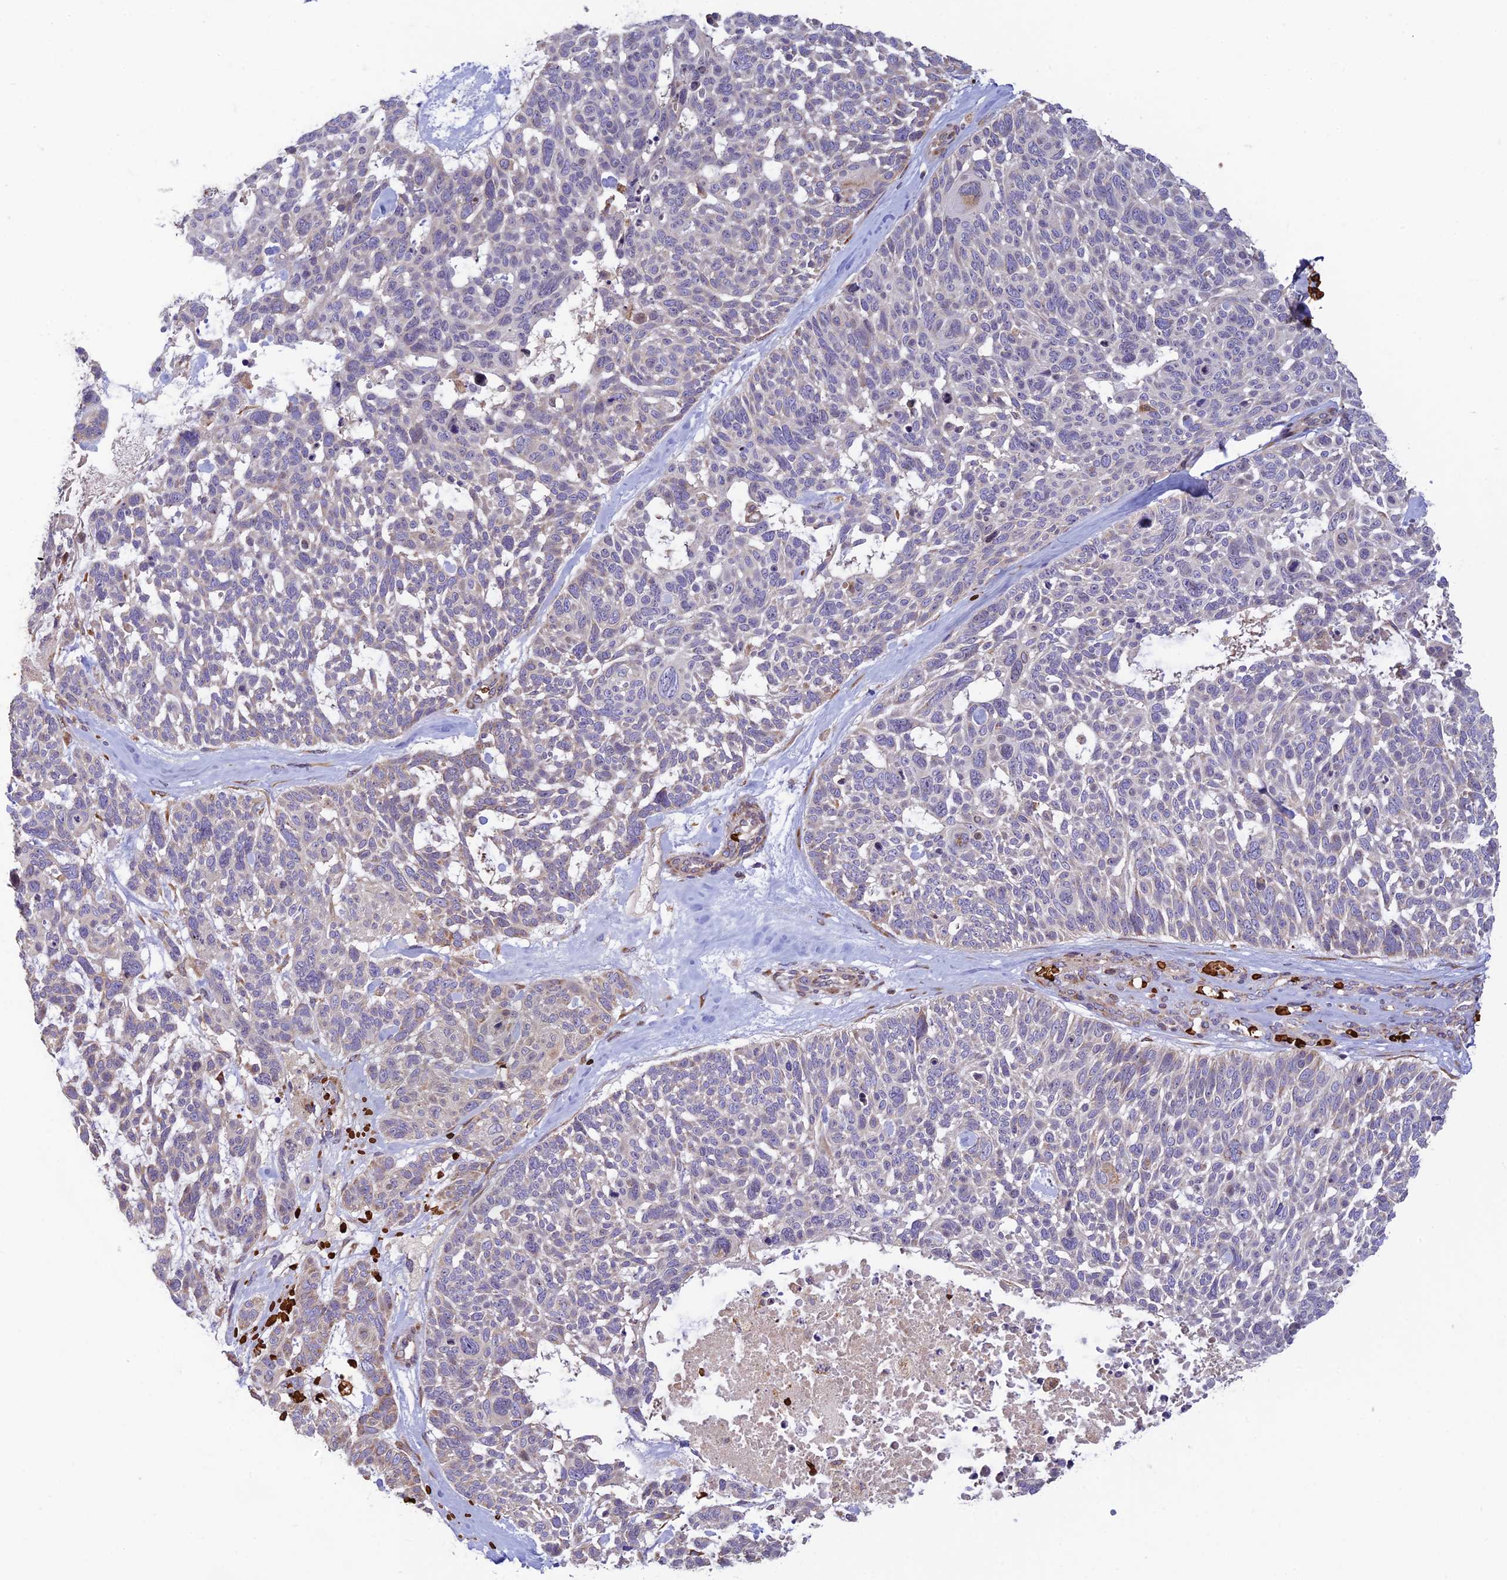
{"staining": {"intensity": "negative", "quantity": "none", "location": "none"}, "tissue": "skin cancer", "cell_type": "Tumor cells", "image_type": "cancer", "snomed": [{"axis": "morphology", "description": "Basal cell carcinoma"}, {"axis": "topography", "description": "Skin"}], "caption": "Micrograph shows no protein positivity in tumor cells of skin basal cell carcinoma tissue.", "gene": "UFSP2", "patient": {"sex": "male", "age": 88}}